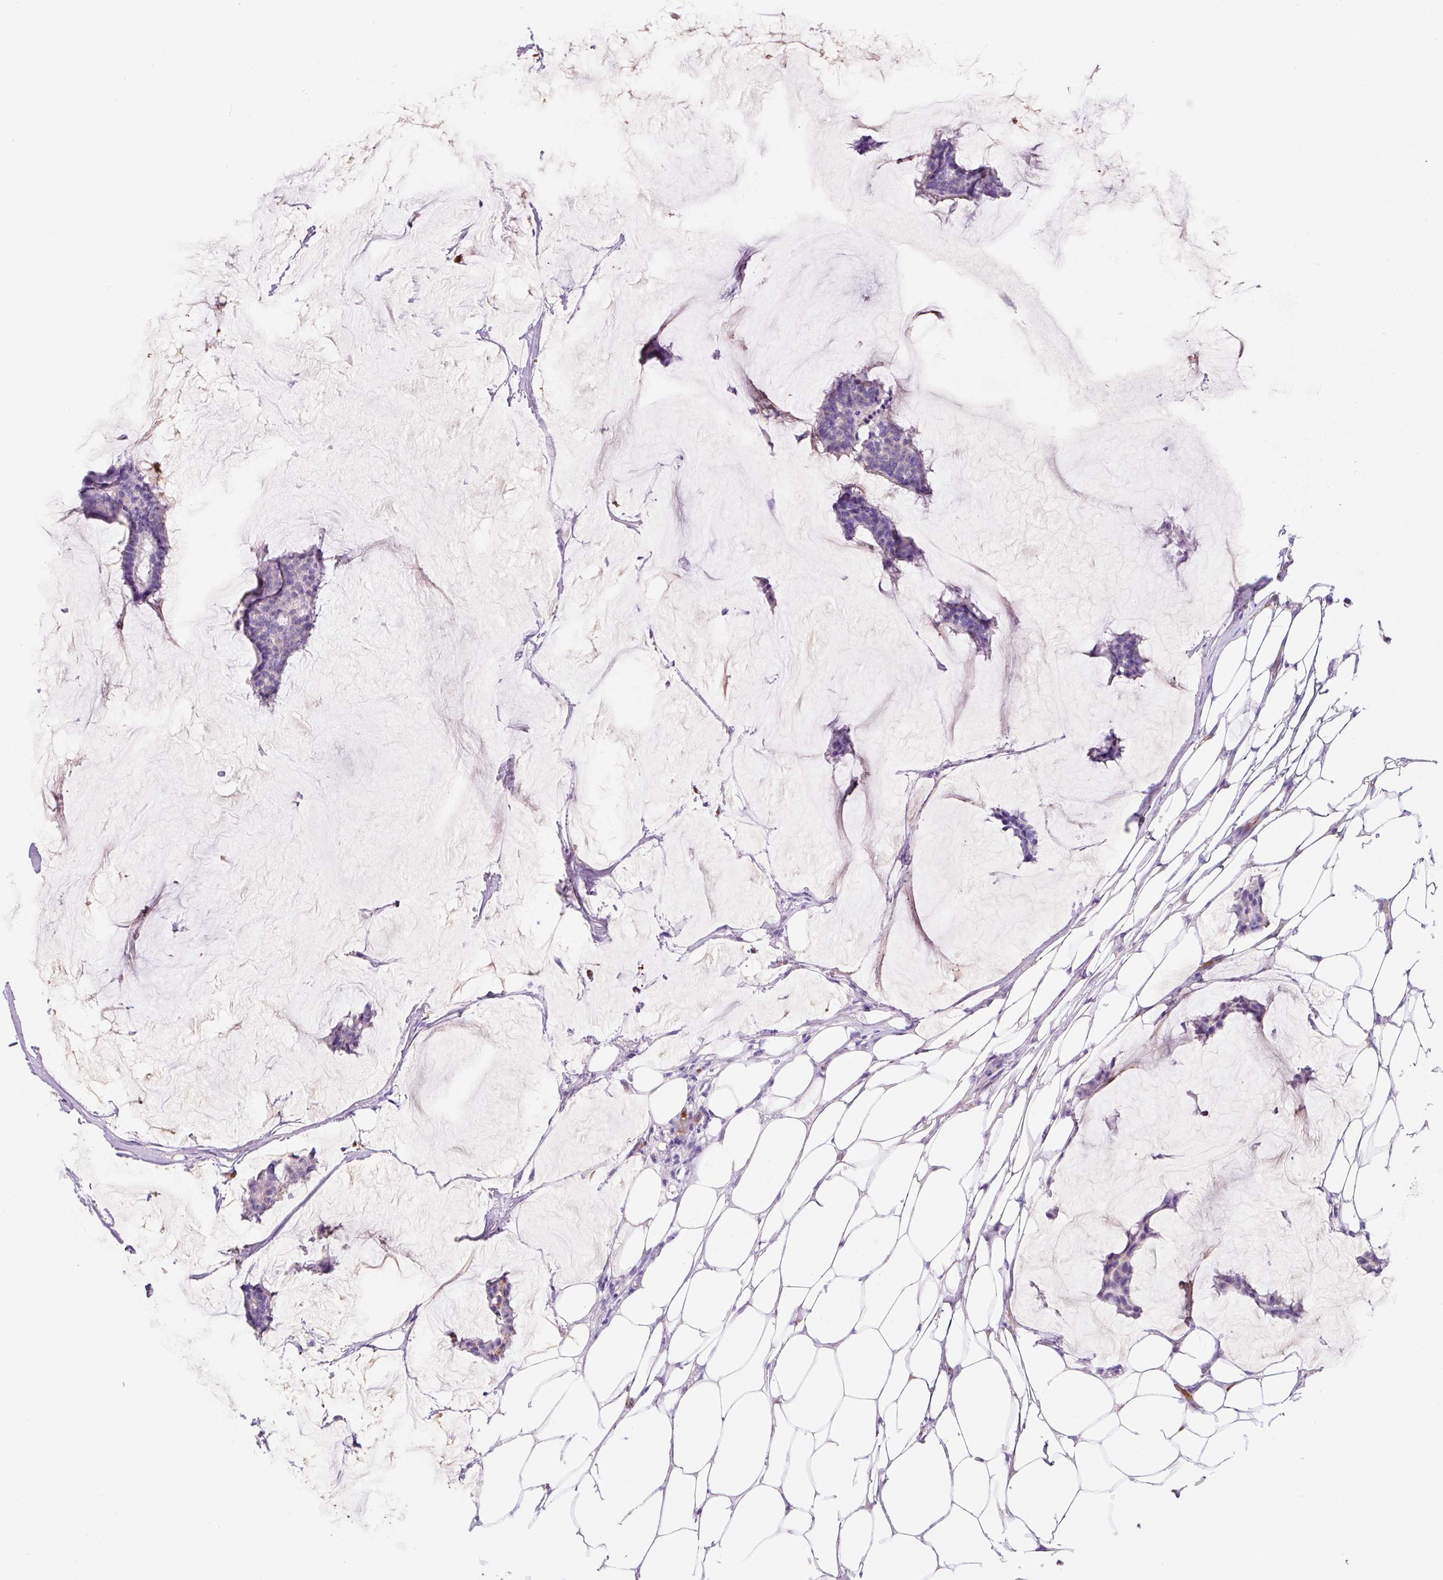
{"staining": {"intensity": "negative", "quantity": "none", "location": "none"}, "tissue": "breast cancer", "cell_type": "Tumor cells", "image_type": "cancer", "snomed": [{"axis": "morphology", "description": "Duct carcinoma"}, {"axis": "topography", "description": "Breast"}], "caption": "Immunohistochemical staining of breast infiltrating ductal carcinoma displays no significant staining in tumor cells.", "gene": "ASB4", "patient": {"sex": "female", "age": 93}}